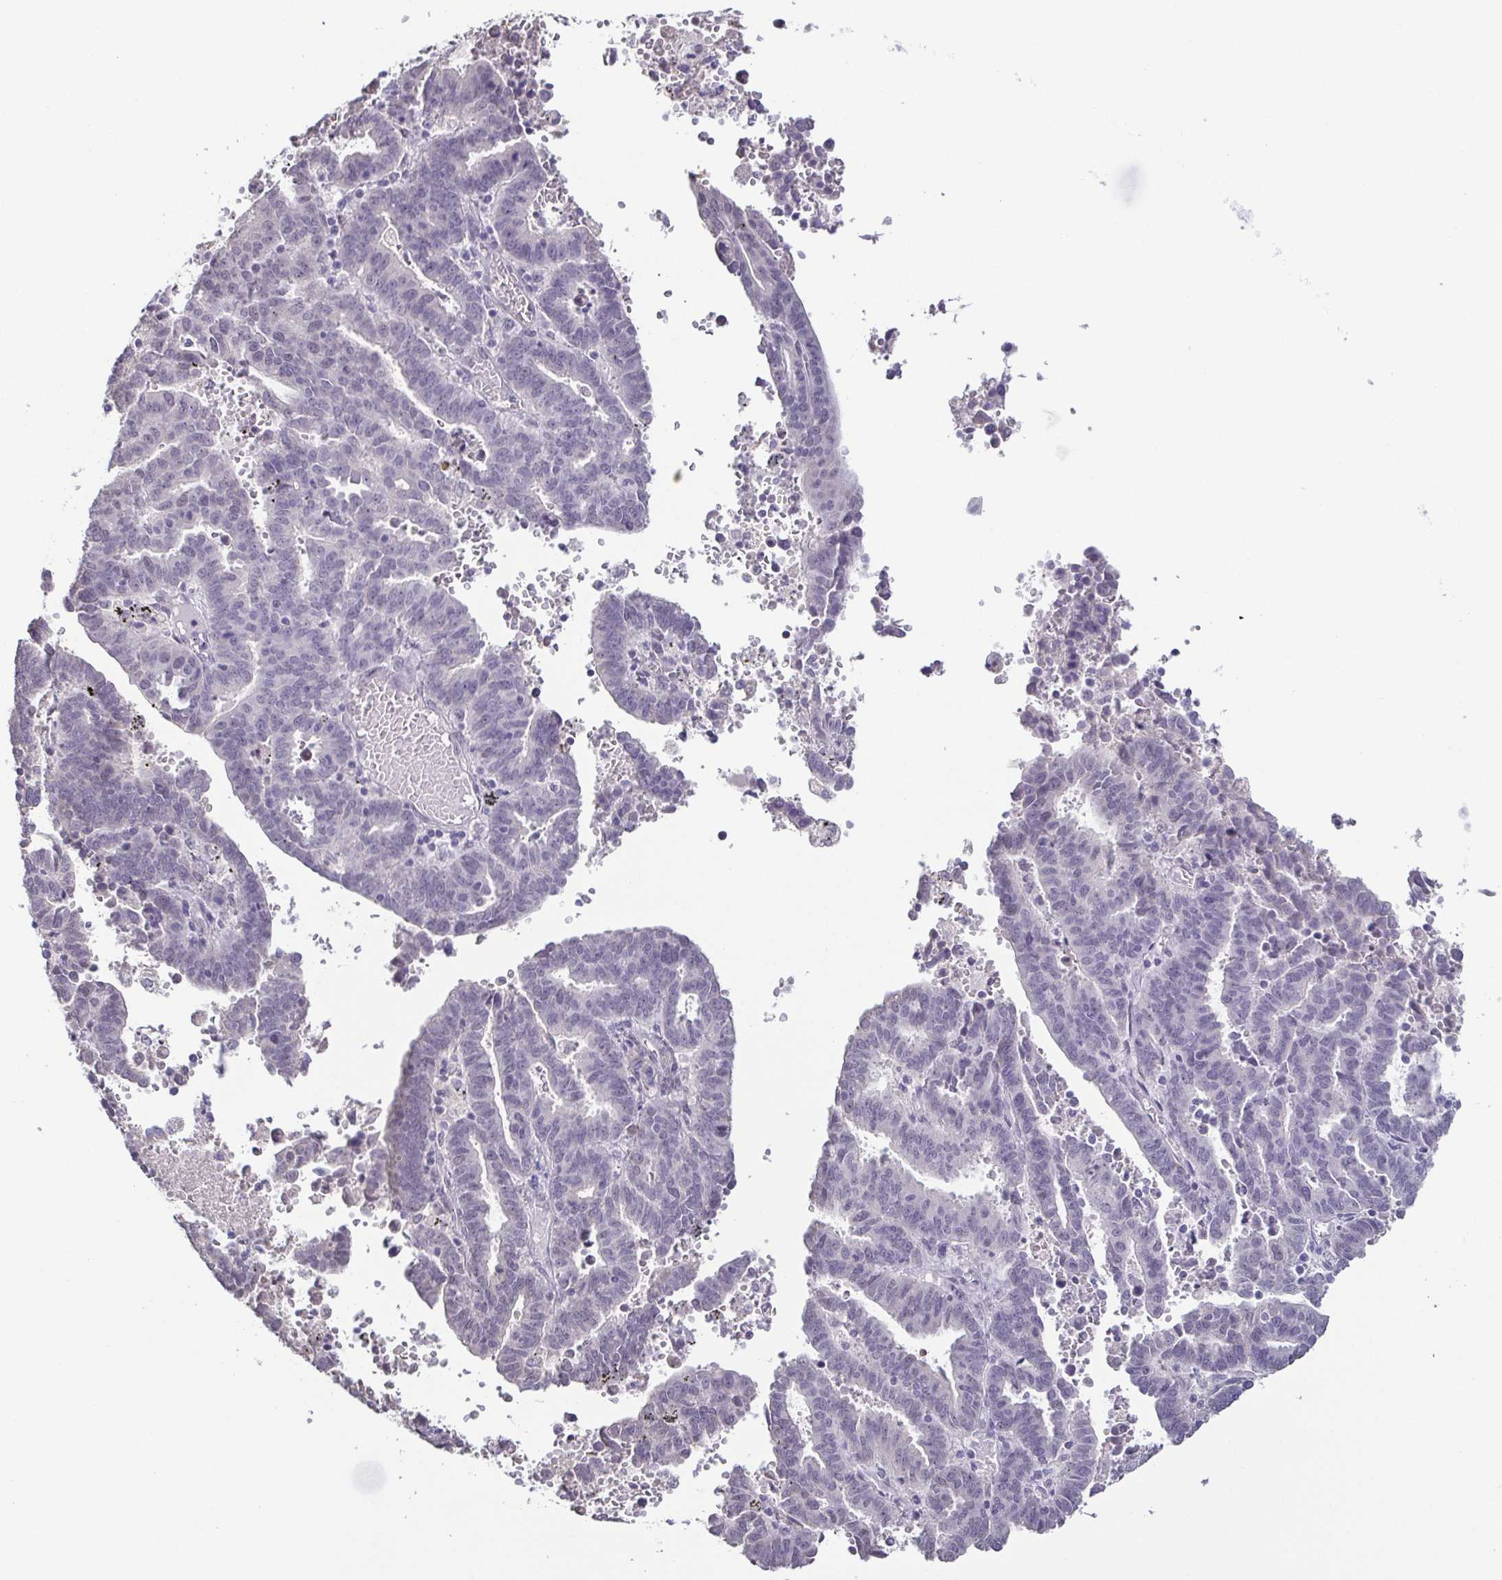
{"staining": {"intensity": "negative", "quantity": "none", "location": "none"}, "tissue": "endometrial cancer", "cell_type": "Tumor cells", "image_type": "cancer", "snomed": [{"axis": "morphology", "description": "Adenocarcinoma, NOS"}, {"axis": "topography", "description": "Uterus"}], "caption": "Immunohistochemistry (IHC) micrograph of human endometrial cancer stained for a protein (brown), which displays no positivity in tumor cells.", "gene": "NEFH", "patient": {"sex": "female", "age": 83}}